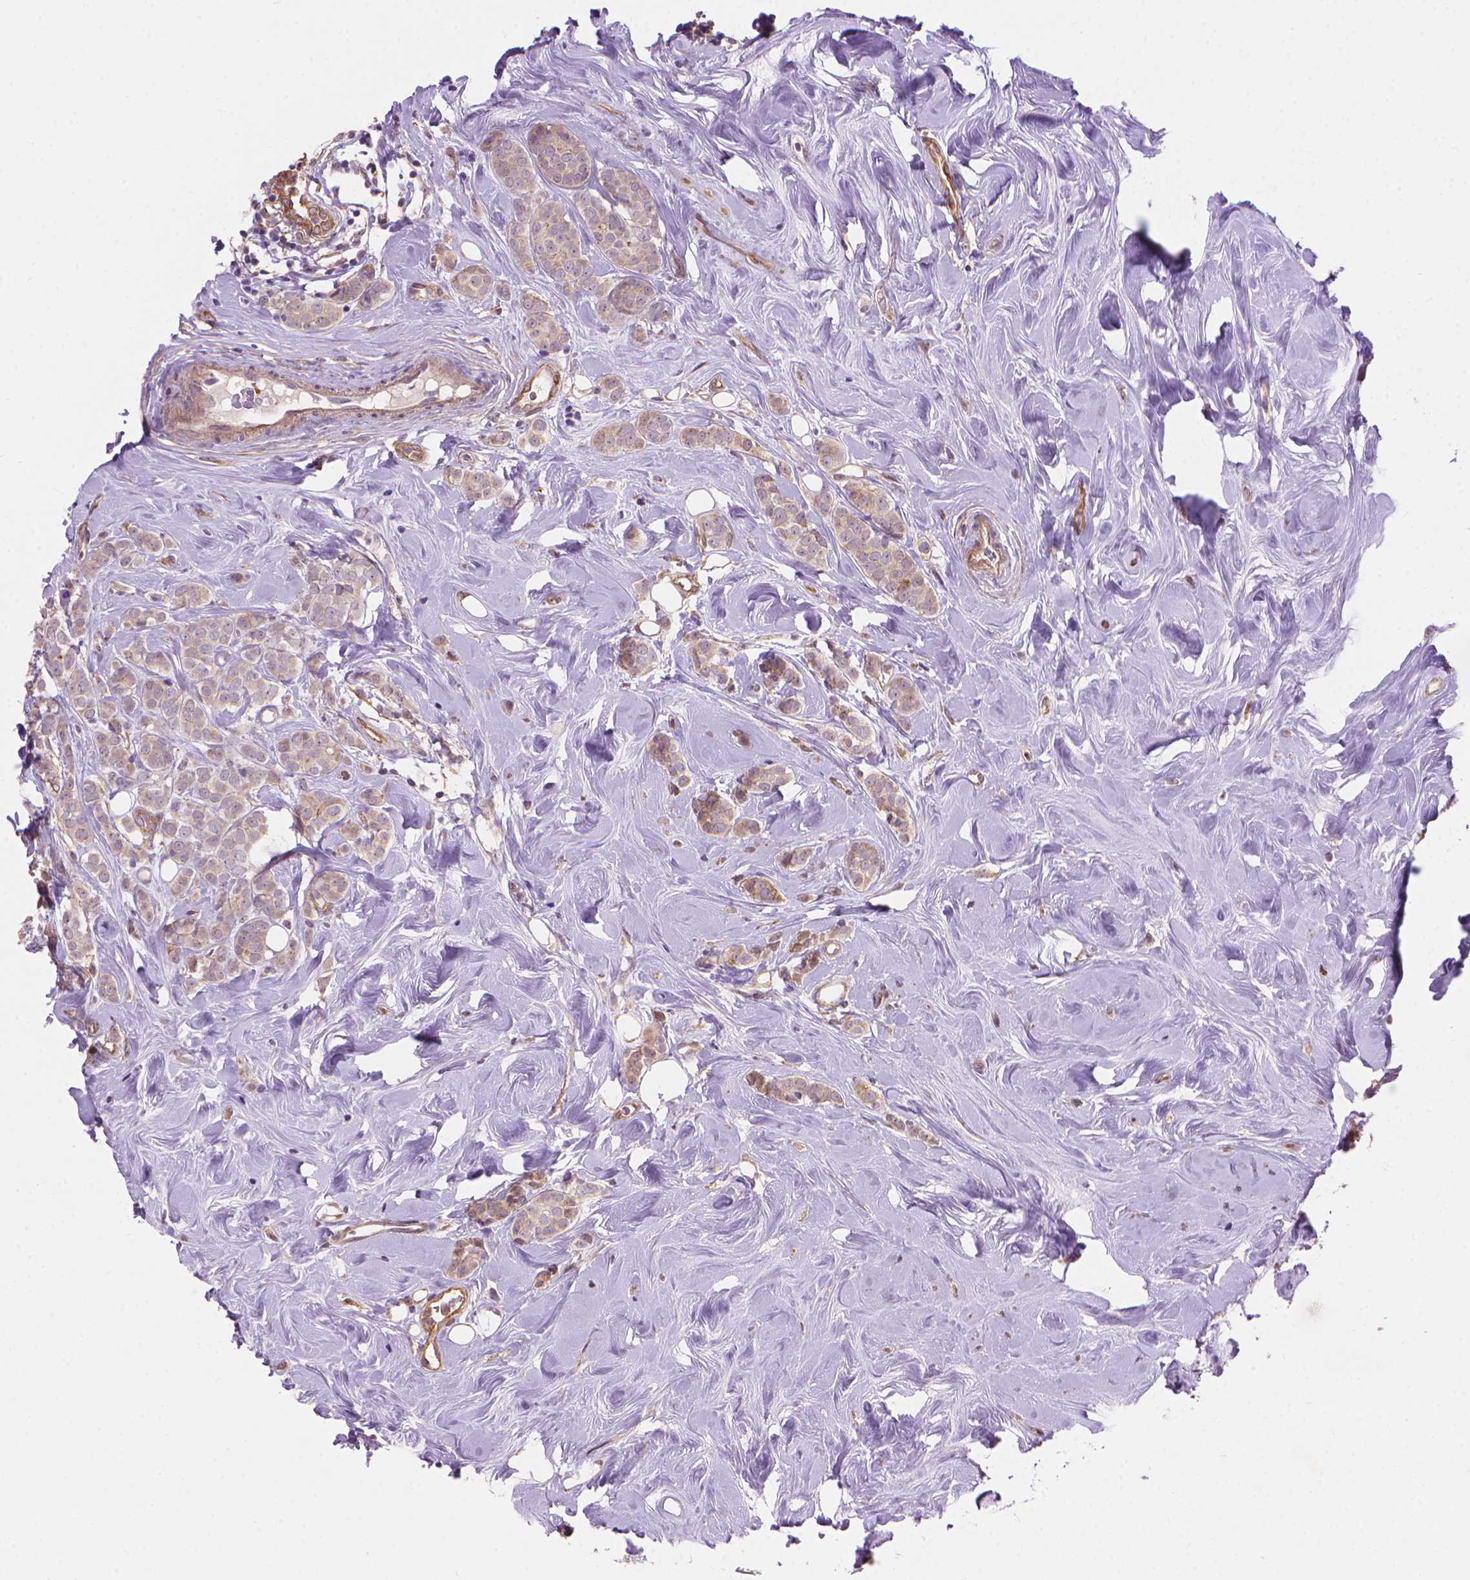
{"staining": {"intensity": "weak", "quantity": "<25%", "location": "cytoplasmic/membranous"}, "tissue": "breast cancer", "cell_type": "Tumor cells", "image_type": "cancer", "snomed": [{"axis": "morphology", "description": "Lobular carcinoma"}, {"axis": "topography", "description": "Breast"}], "caption": "A micrograph of breast cancer stained for a protein reveals no brown staining in tumor cells. (DAB immunohistochemistry (IHC), high magnification).", "gene": "AMMECR1", "patient": {"sex": "female", "age": 49}}